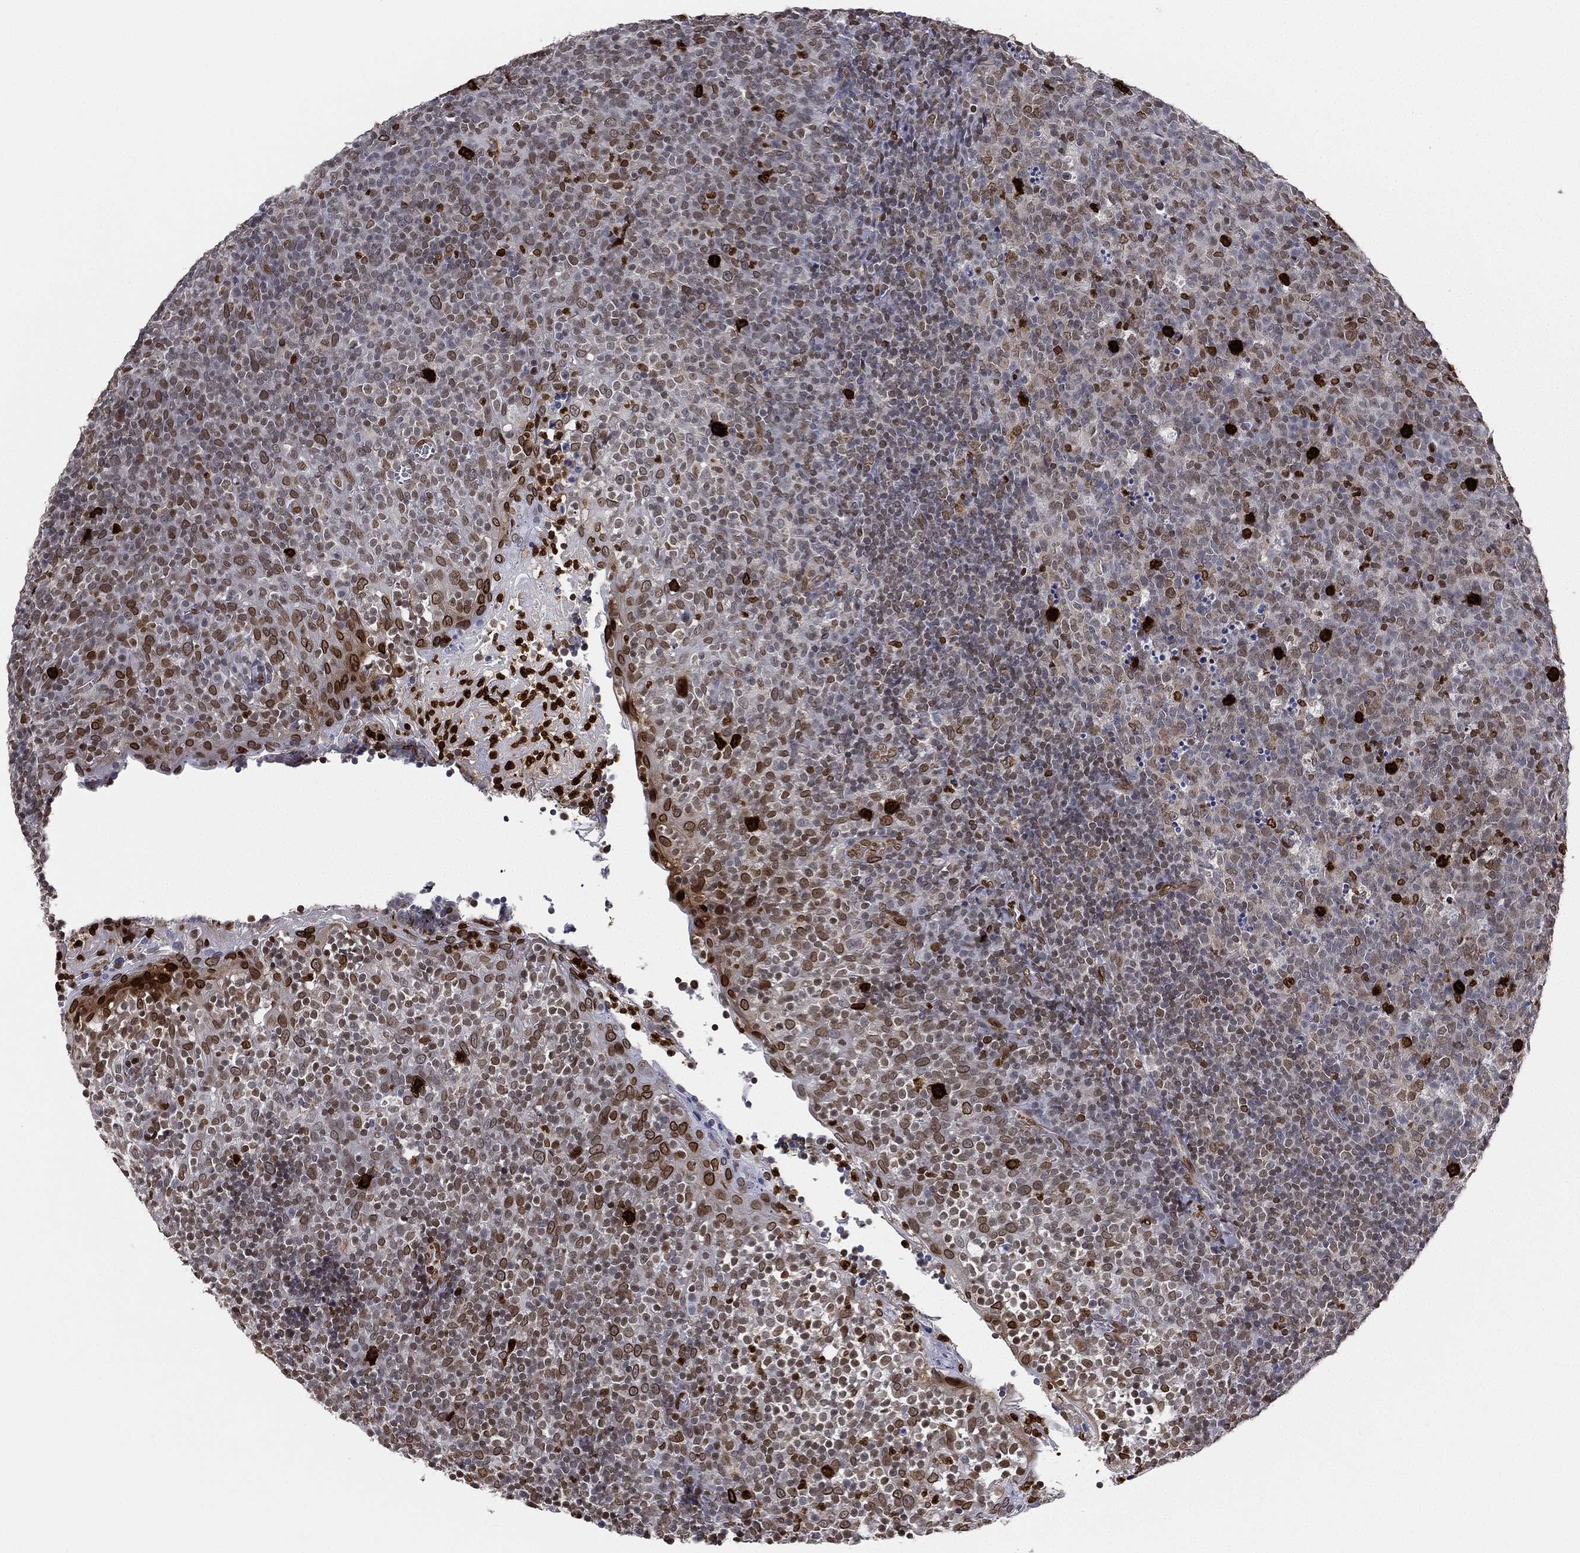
{"staining": {"intensity": "strong", "quantity": "<25%", "location": "nuclear"}, "tissue": "tonsil", "cell_type": "Germinal center cells", "image_type": "normal", "snomed": [{"axis": "morphology", "description": "Normal tissue, NOS"}, {"axis": "topography", "description": "Tonsil"}], "caption": "A medium amount of strong nuclear staining is present in about <25% of germinal center cells in benign tonsil.", "gene": "LMNB1", "patient": {"sex": "female", "age": 5}}